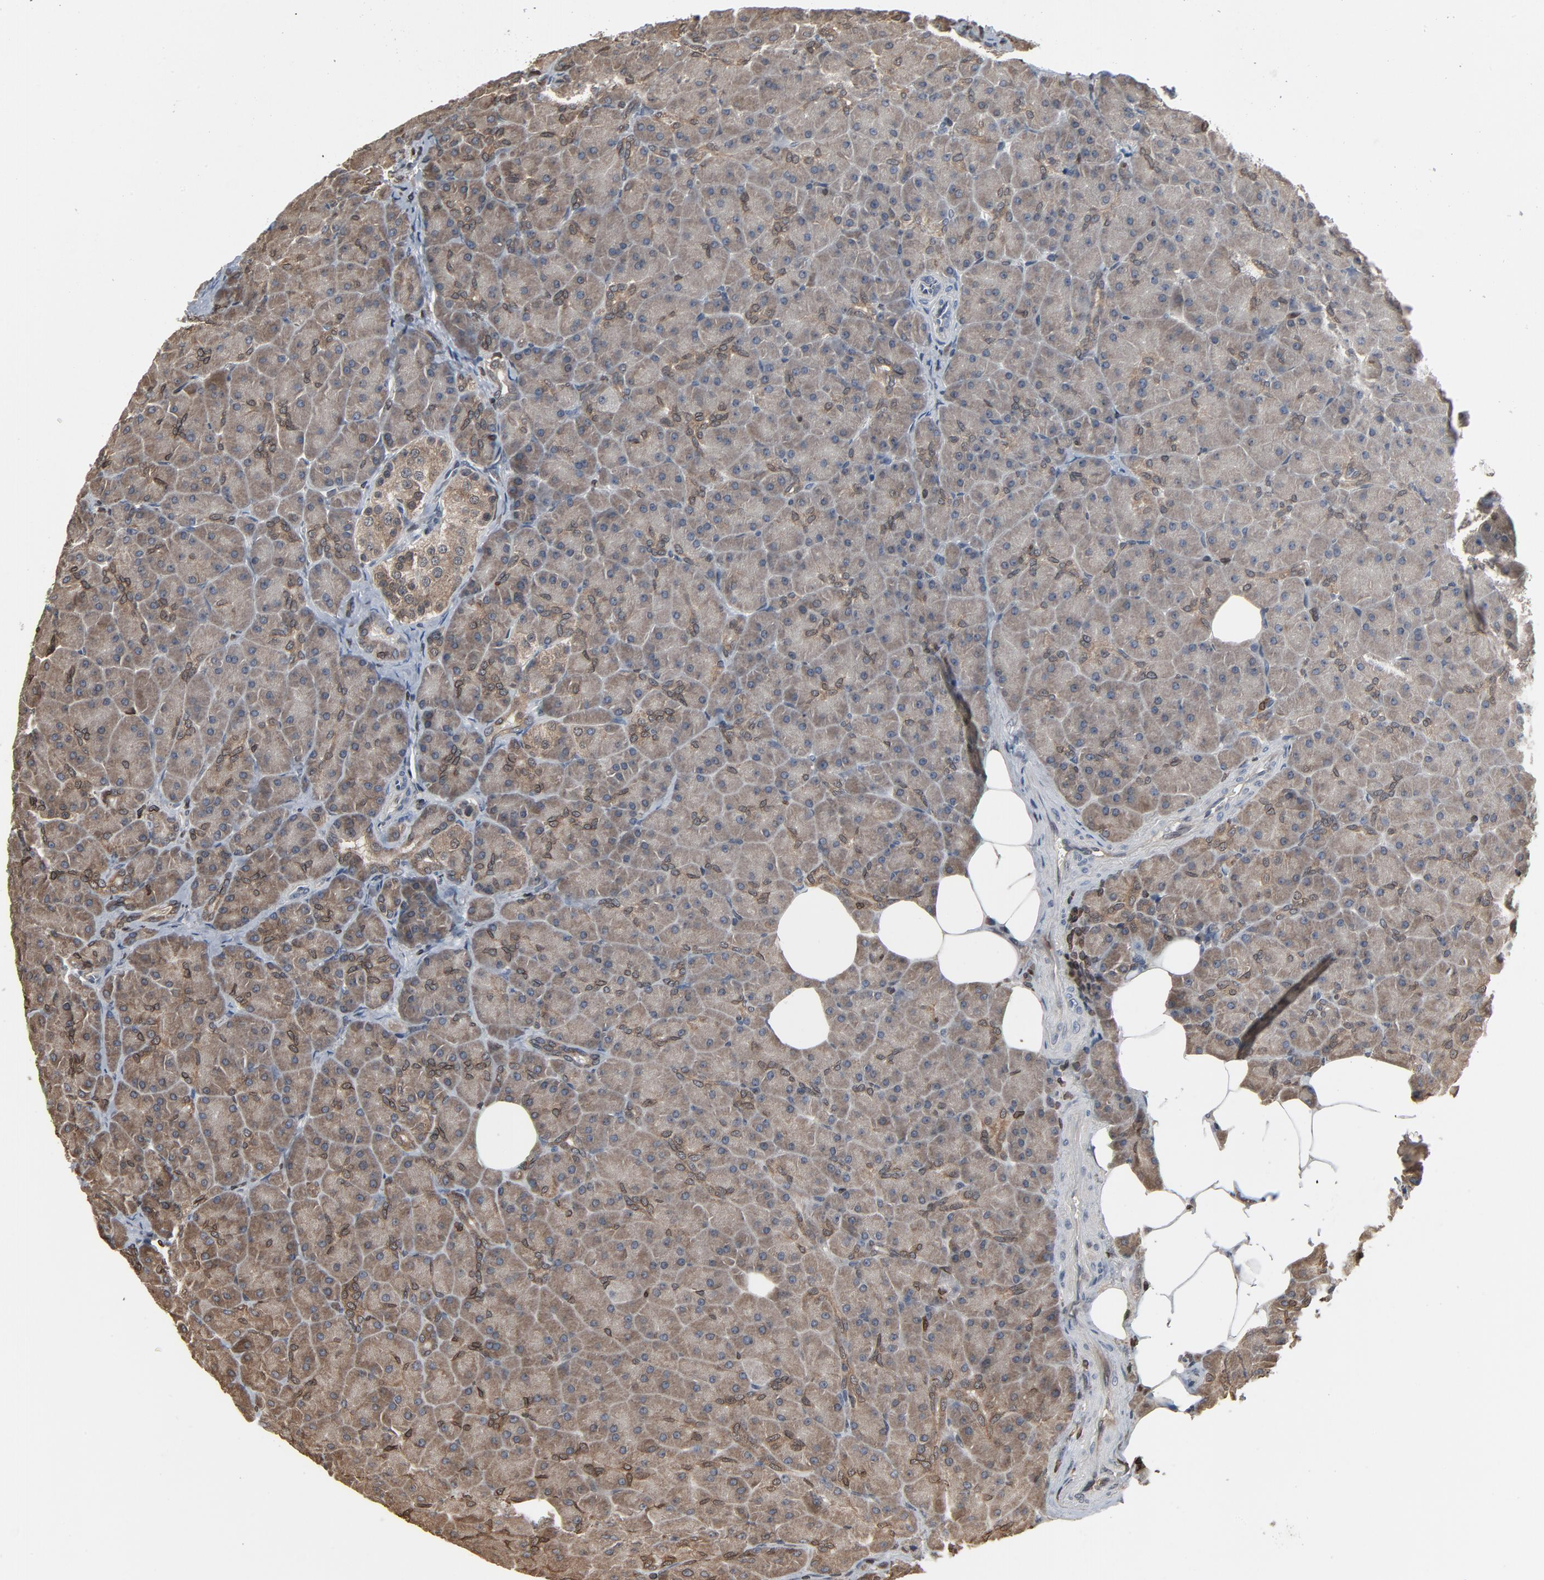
{"staining": {"intensity": "weak", "quantity": "<25%", "location": "cytoplasmic/membranous,nuclear"}, "tissue": "pancreas", "cell_type": "Exocrine glandular cells", "image_type": "normal", "snomed": [{"axis": "morphology", "description": "Normal tissue, NOS"}, {"axis": "topography", "description": "Pancreas"}], "caption": "The photomicrograph exhibits no significant staining in exocrine glandular cells of pancreas. The staining is performed using DAB brown chromogen with nuclei counter-stained in using hematoxylin.", "gene": "UBE2D1", "patient": {"sex": "male", "age": 66}}